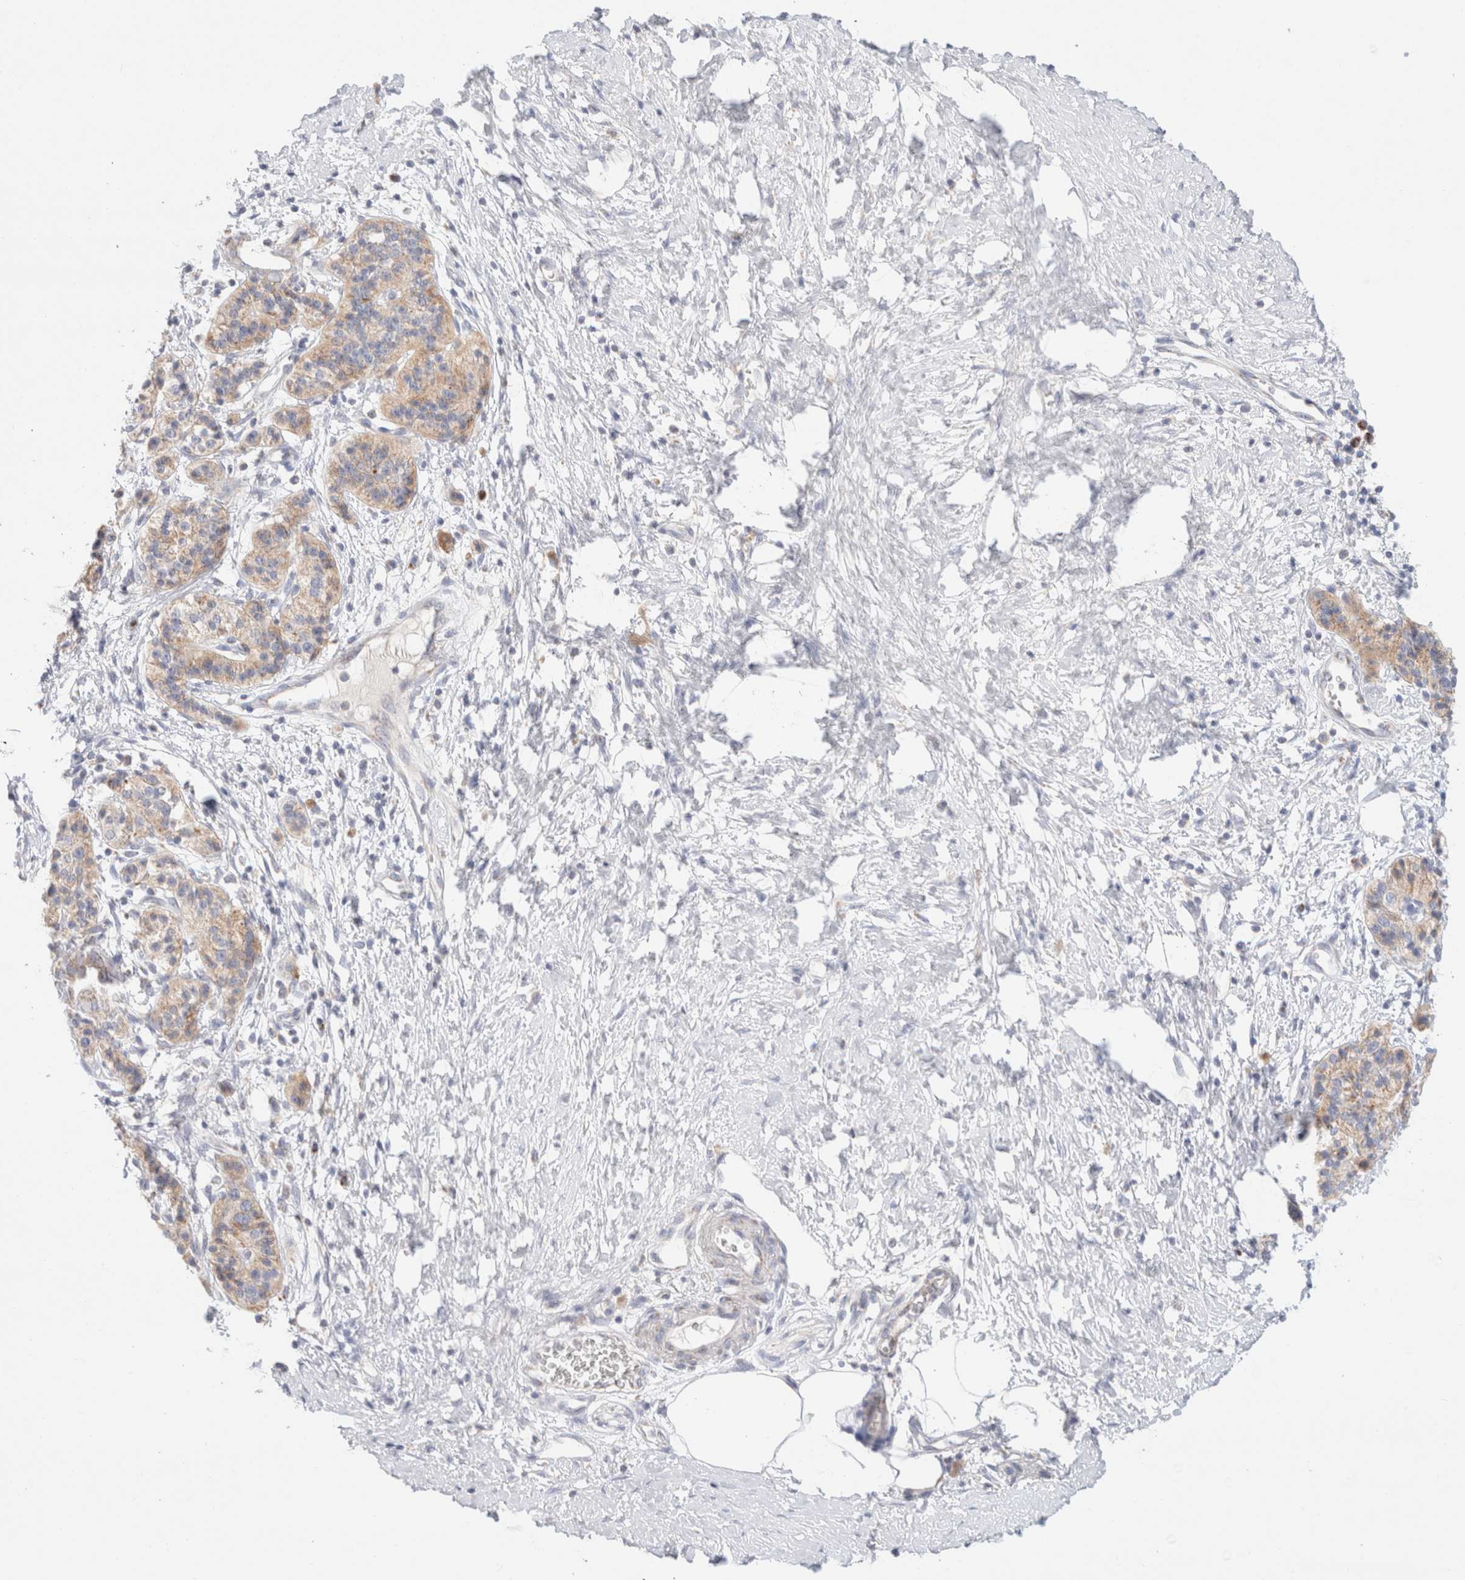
{"staining": {"intensity": "weak", "quantity": ">75%", "location": "cytoplasmic/membranous"}, "tissue": "pancreatic cancer", "cell_type": "Tumor cells", "image_type": "cancer", "snomed": [{"axis": "morphology", "description": "Adenocarcinoma, NOS"}, {"axis": "topography", "description": "Pancreas"}], "caption": "An IHC histopathology image of neoplastic tissue is shown. Protein staining in brown shows weak cytoplasmic/membranous positivity in adenocarcinoma (pancreatic) within tumor cells.", "gene": "ATP6V1C1", "patient": {"sex": "male", "age": 50}}